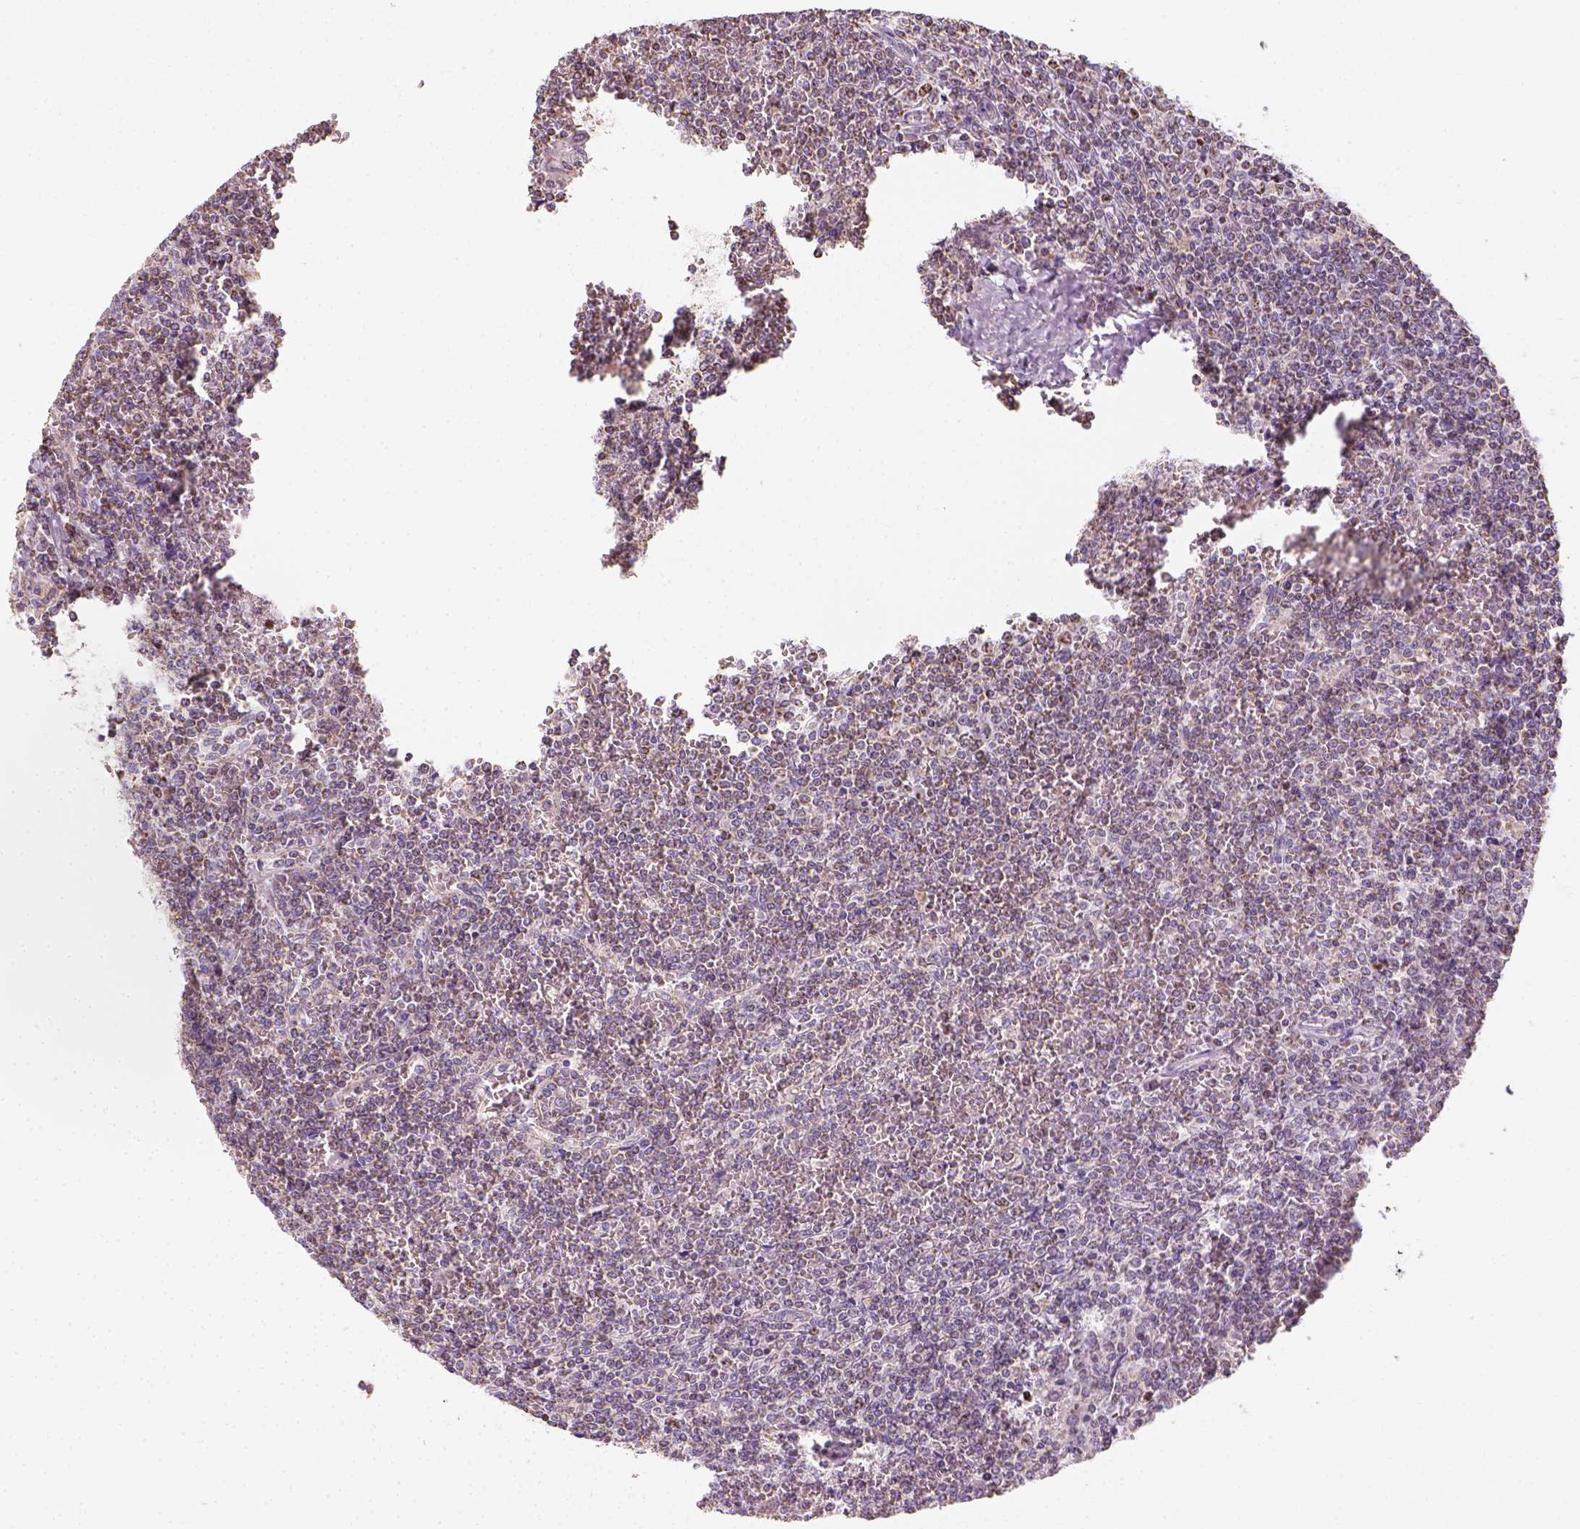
{"staining": {"intensity": "negative", "quantity": "none", "location": "none"}, "tissue": "lymphoma", "cell_type": "Tumor cells", "image_type": "cancer", "snomed": [{"axis": "morphology", "description": "Malignant lymphoma, non-Hodgkin's type, Low grade"}, {"axis": "topography", "description": "Spleen"}], "caption": "Tumor cells show no significant protein positivity in malignant lymphoma, non-Hodgkin's type (low-grade).", "gene": "LCA5", "patient": {"sex": "female", "age": 19}}